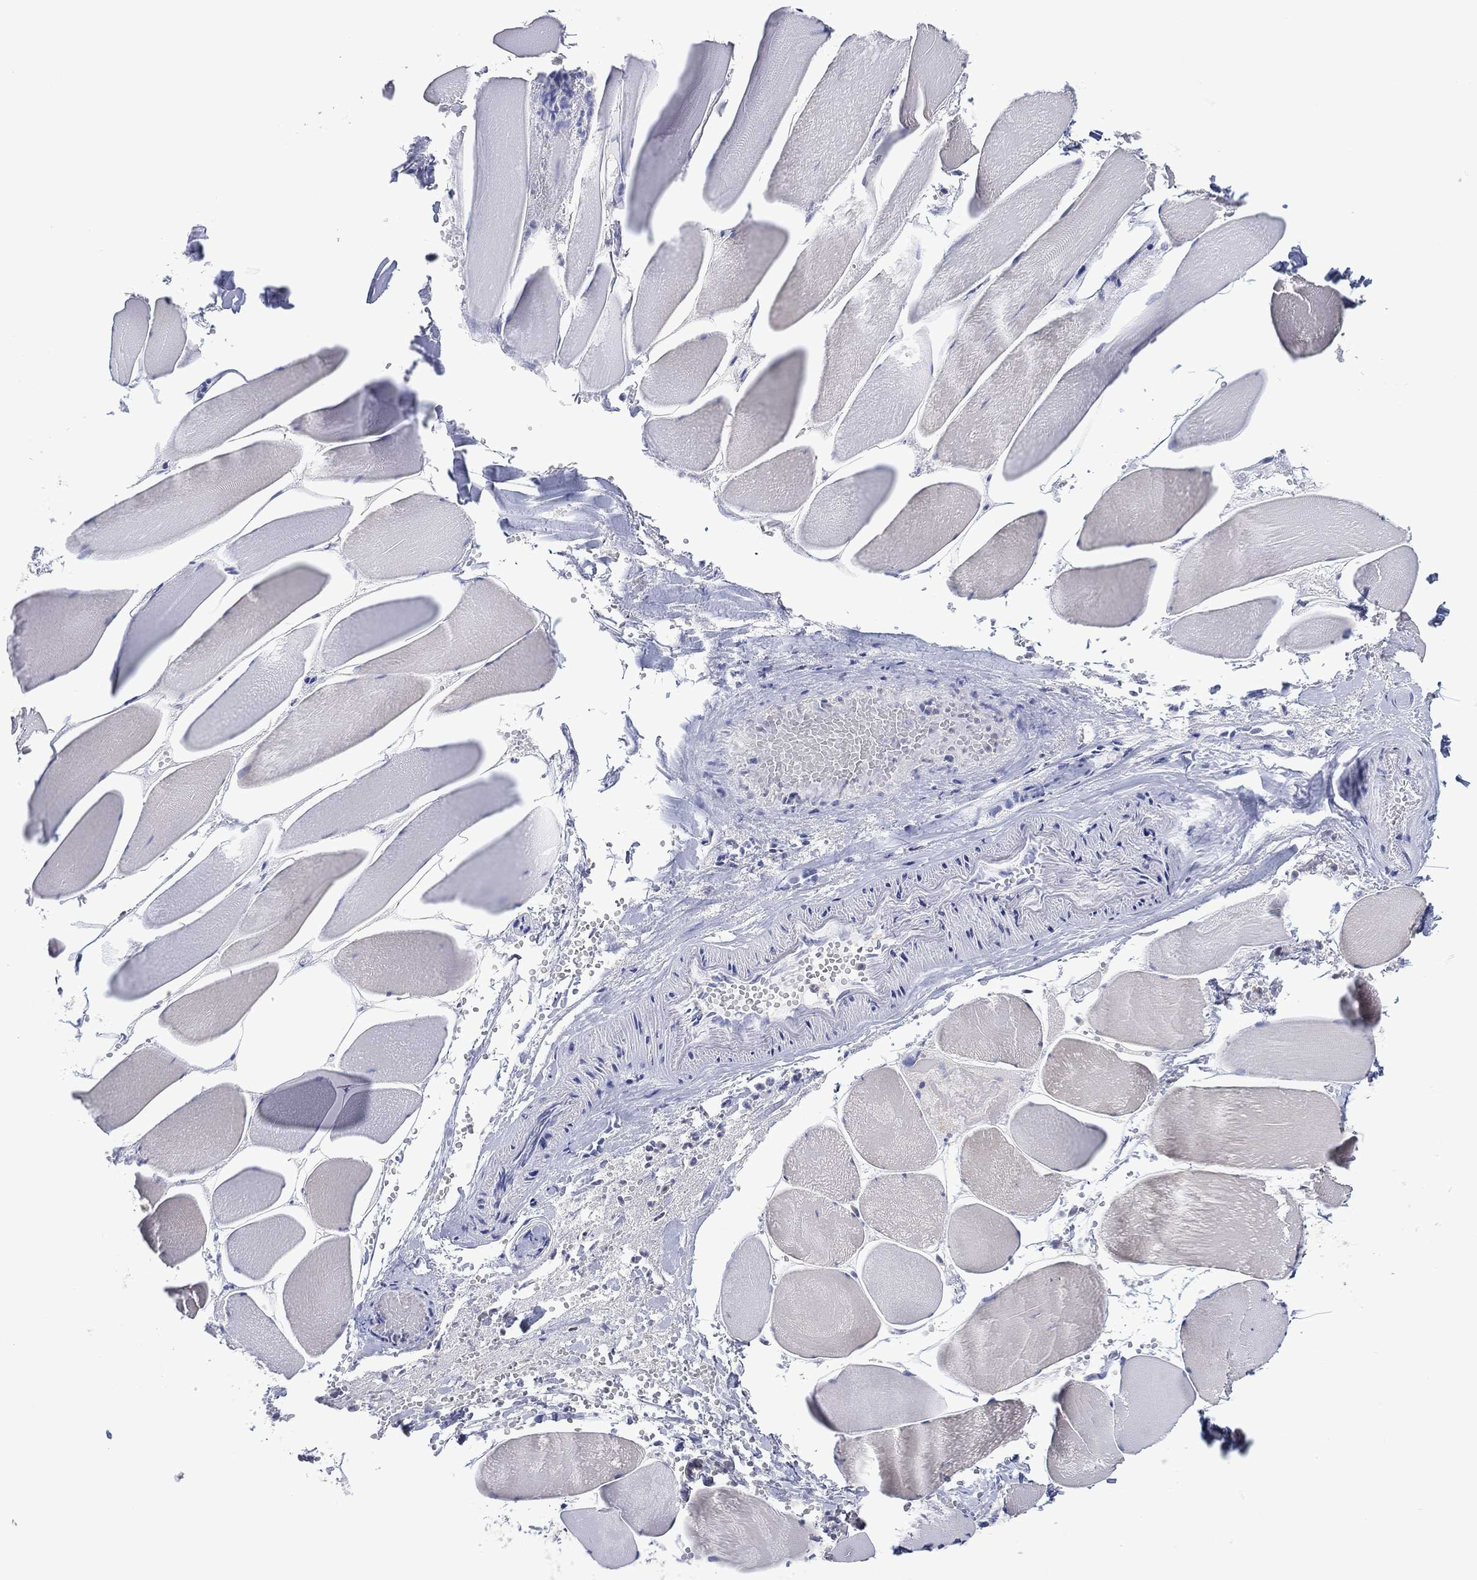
{"staining": {"intensity": "weak", "quantity": "25%-75%", "location": "cytoplasmic/membranous"}, "tissue": "skeletal muscle", "cell_type": "Myocytes", "image_type": "normal", "snomed": [{"axis": "morphology", "description": "Normal tissue, NOS"}, {"axis": "morphology", "description": "Malignant melanoma, Metastatic site"}, {"axis": "topography", "description": "Skeletal muscle"}], "caption": "This photomicrograph reveals normal skeletal muscle stained with immunohistochemistry to label a protein in brown. The cytoplasmic/membranous of myocytes show weak positivity for the protein. Nuclei are counter-stained blue.", "gene": "FER1L6", "patient": {"sex": "male", "age": 50}}